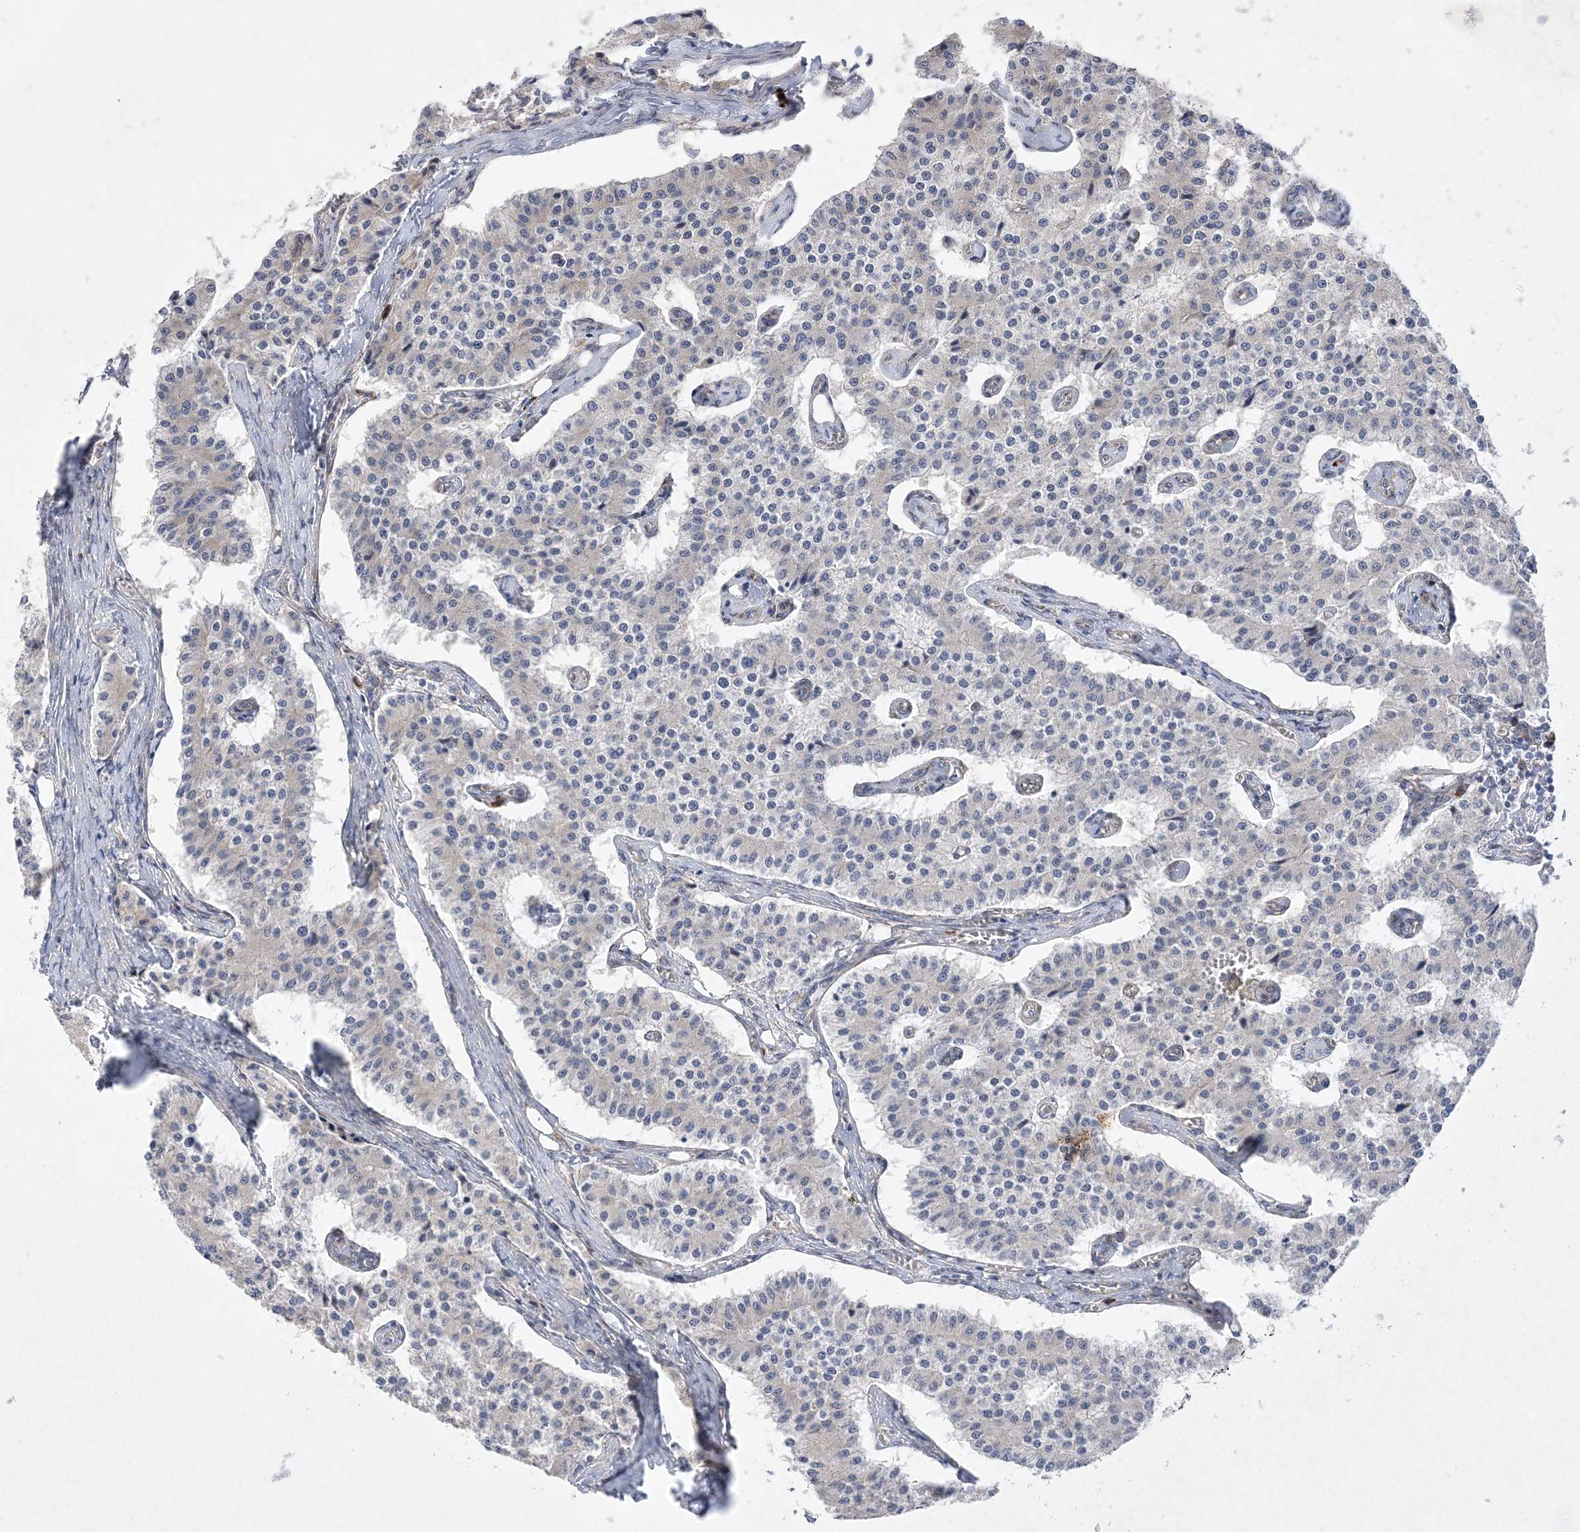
{"staining": {"intensity": "negative", "quantity": "none", "location": "none"}, "tissue": "carcinoid", "cell_type": "Tumor cells", "image_type": "cancer", "snomed": [{"axis": "morphology", "description": "Carcinoid, malignant, NOS"}, {"axis": "topography", "description": "Colon"}], "caption": "A photomicrograph of carcinoid stained for a protein reveals no brown staining in tumor cells.", "gene": "TMEM132B", "patient": {"sex": "female", "age": 52}}